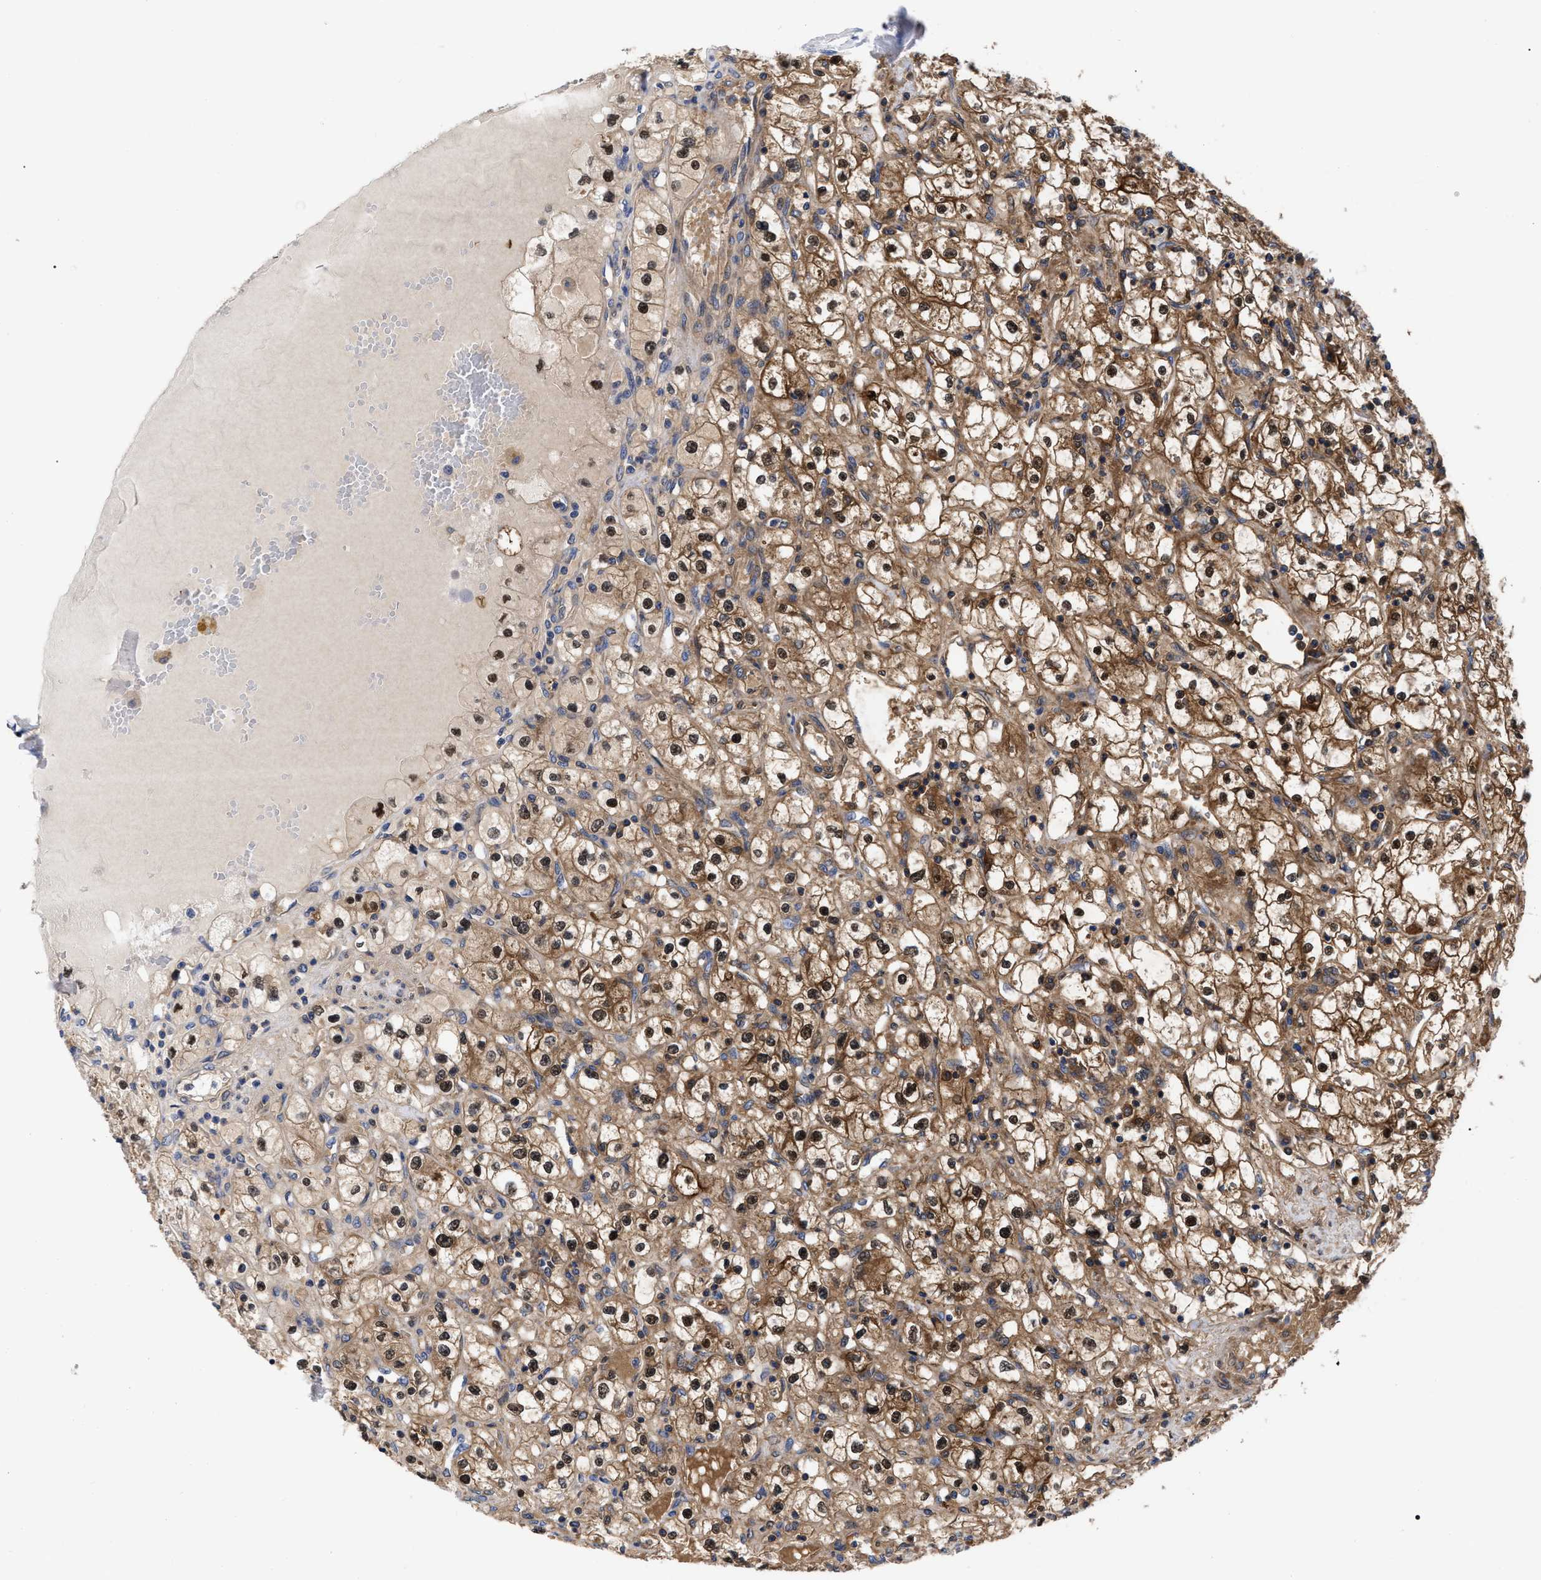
{"staining": {"intensity": "strong", "quantity": ">75%", "location": "cytoplasmic/membranous,nuclear"}, "tissue": "renal cancer", "cell_type": "Tumor cells", "image_type": "cancer", "snomed": [{"axis": "morphology", "description": "Adenocarcinoma, NOS"}, {"axis": "topography", "description": "Kidney"}], "caption": "Immunohistochemical staining of human renal cancer reveals high levels of strong cytoplasmic/membranous and nuclear protein expression in about >75% of tumor cells.", "gene": "RBKS", "patient": {"sex": "male", "age": 56}}